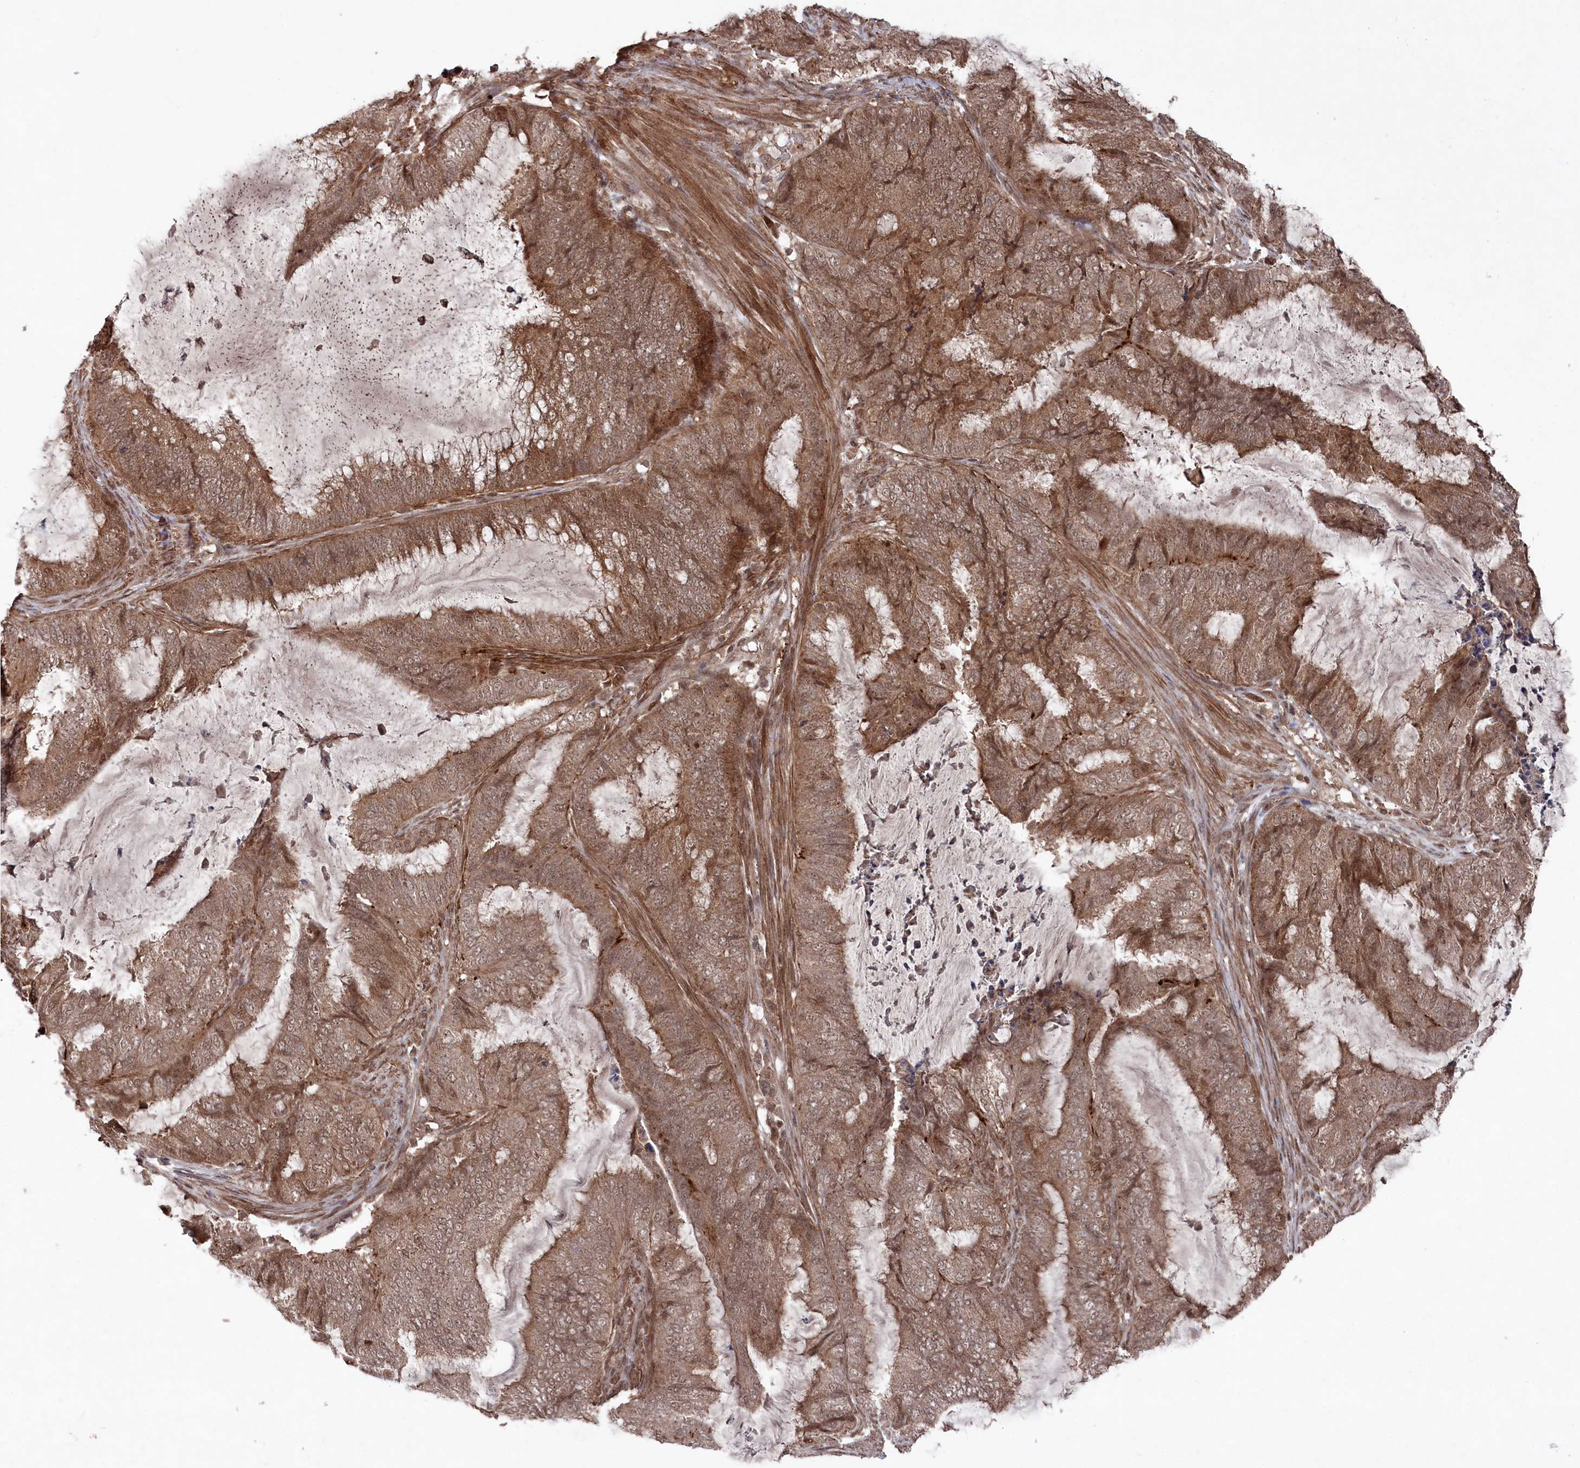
{"staining": {"intensity": "moderate", "quantity": ">75%", "location": "cytoplasmic/membranous,nuclear"}, "tissue": "endometrial cancer", "cell_type": "Tumor cells", "image_type": "cancer", "snomed": [{"axis": "morphology", "description": "Adenocarcinoma, NOS"}, {"axis": "topography", "description": "Endometrium"}], "caption": "Tumor cells exhibit medium levels of moderate cytoplasmic/membranous and nuclear expression in about >75% of cells in endometrial cancer. The staining is performed using DAB brown chromogen to label protein expression. The nuclei are counter-stained blue using hematoxylin.", "gene": "BORCS7", "patient": {"sex": "female", "age": 51}}